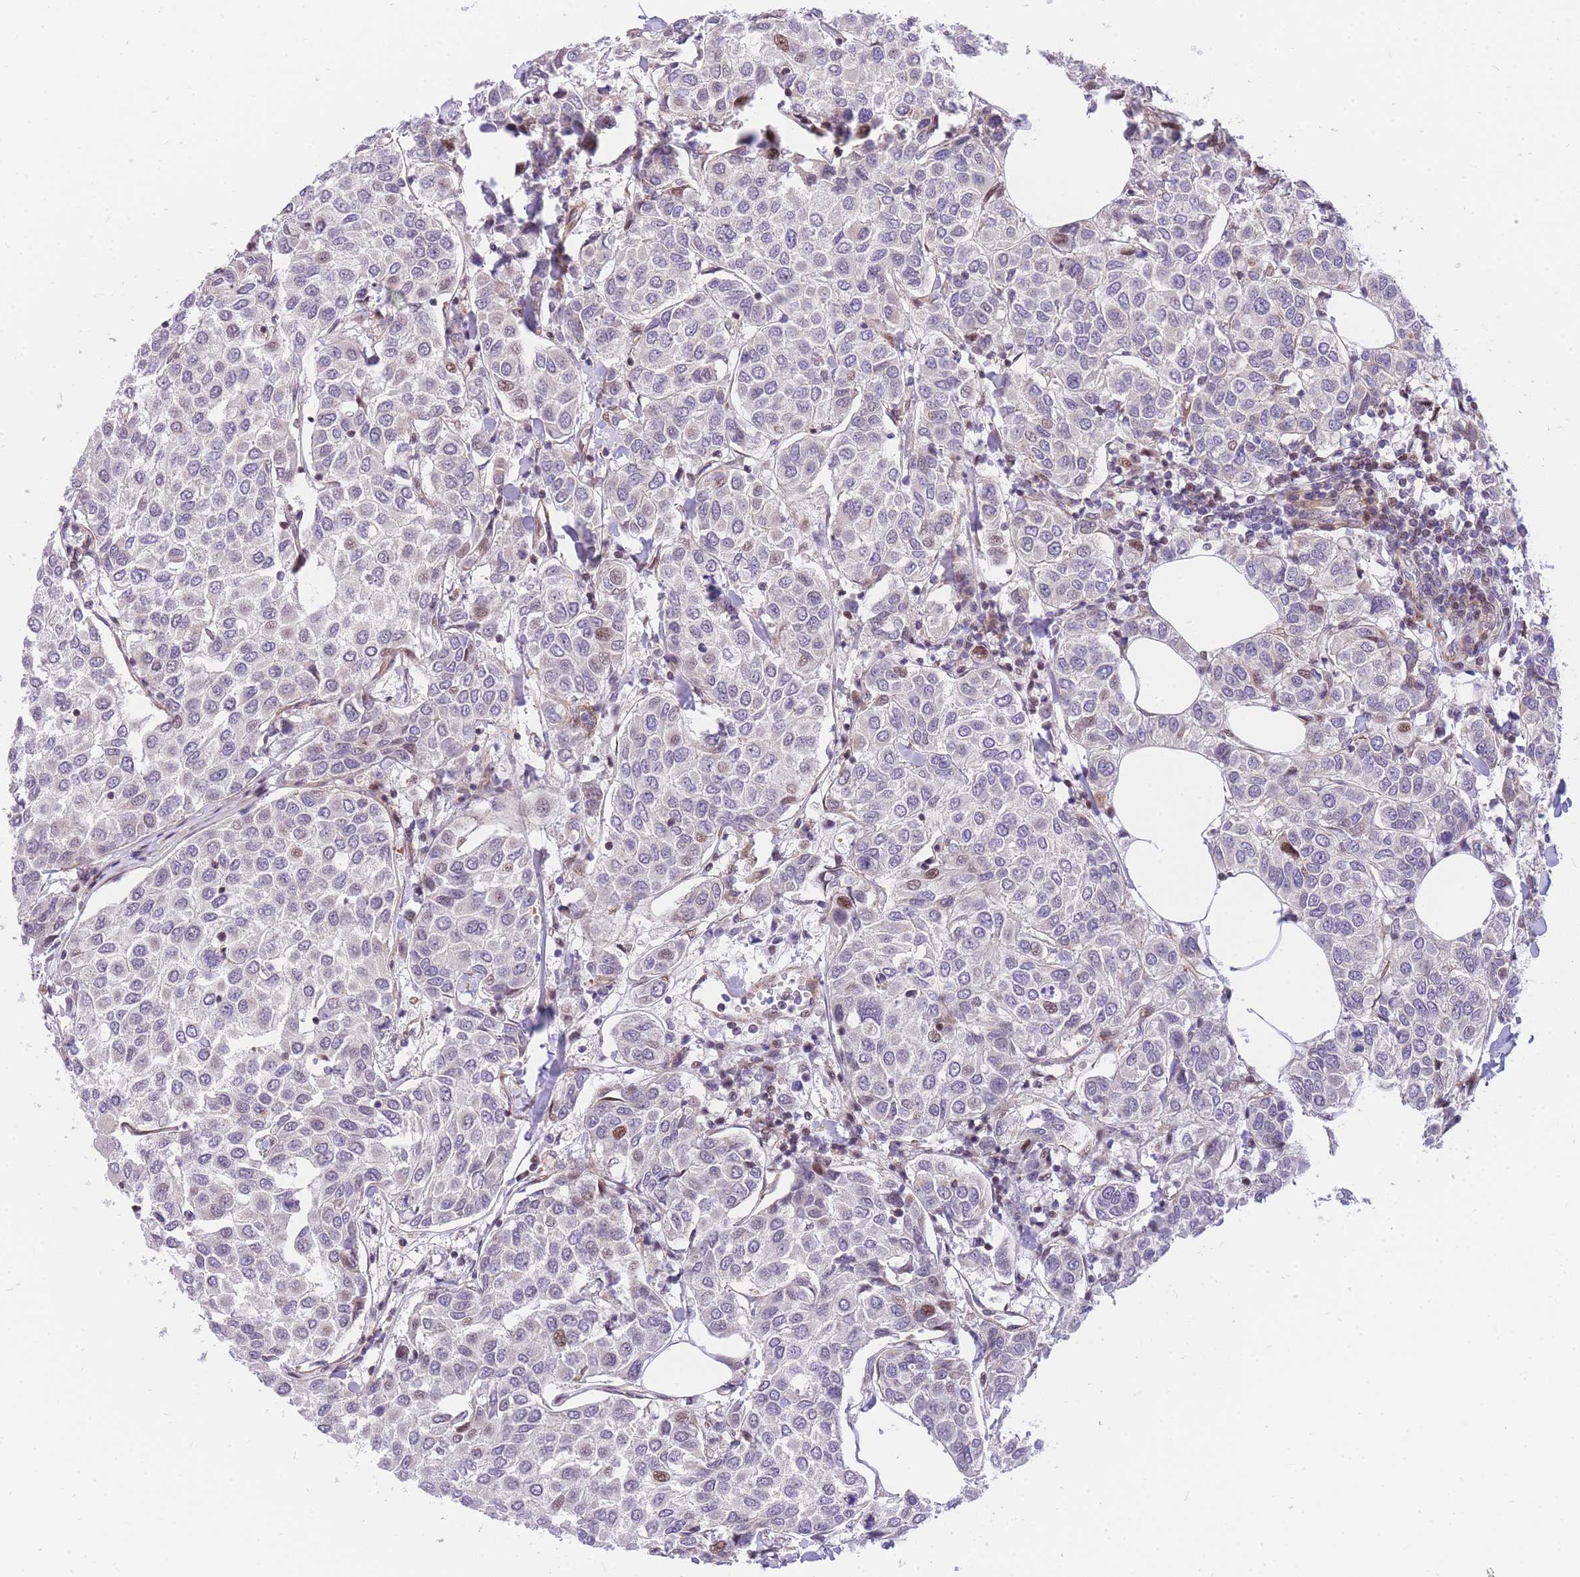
{"staining": {"intensity": "weak", "quantity": "<25%", "location": "nuclear"}, "tissue": "breast cancer", "cell_type": "Tumor cells", "image_type": "cancer", "snomed": [{"axis": "morphology", "description": "Duct carcinoma"}, {"axis": "topography", "description": "Breast"}], "caption": "There is no significant expression in tumor cells of infiltrating ductal carcinoma (breast). (DAB (3,3'-diaminobenzidine) IHC with hematoxylin counter stain).", "gene": "S100PBP", "patient": {"sex": "female", "age": 55}}